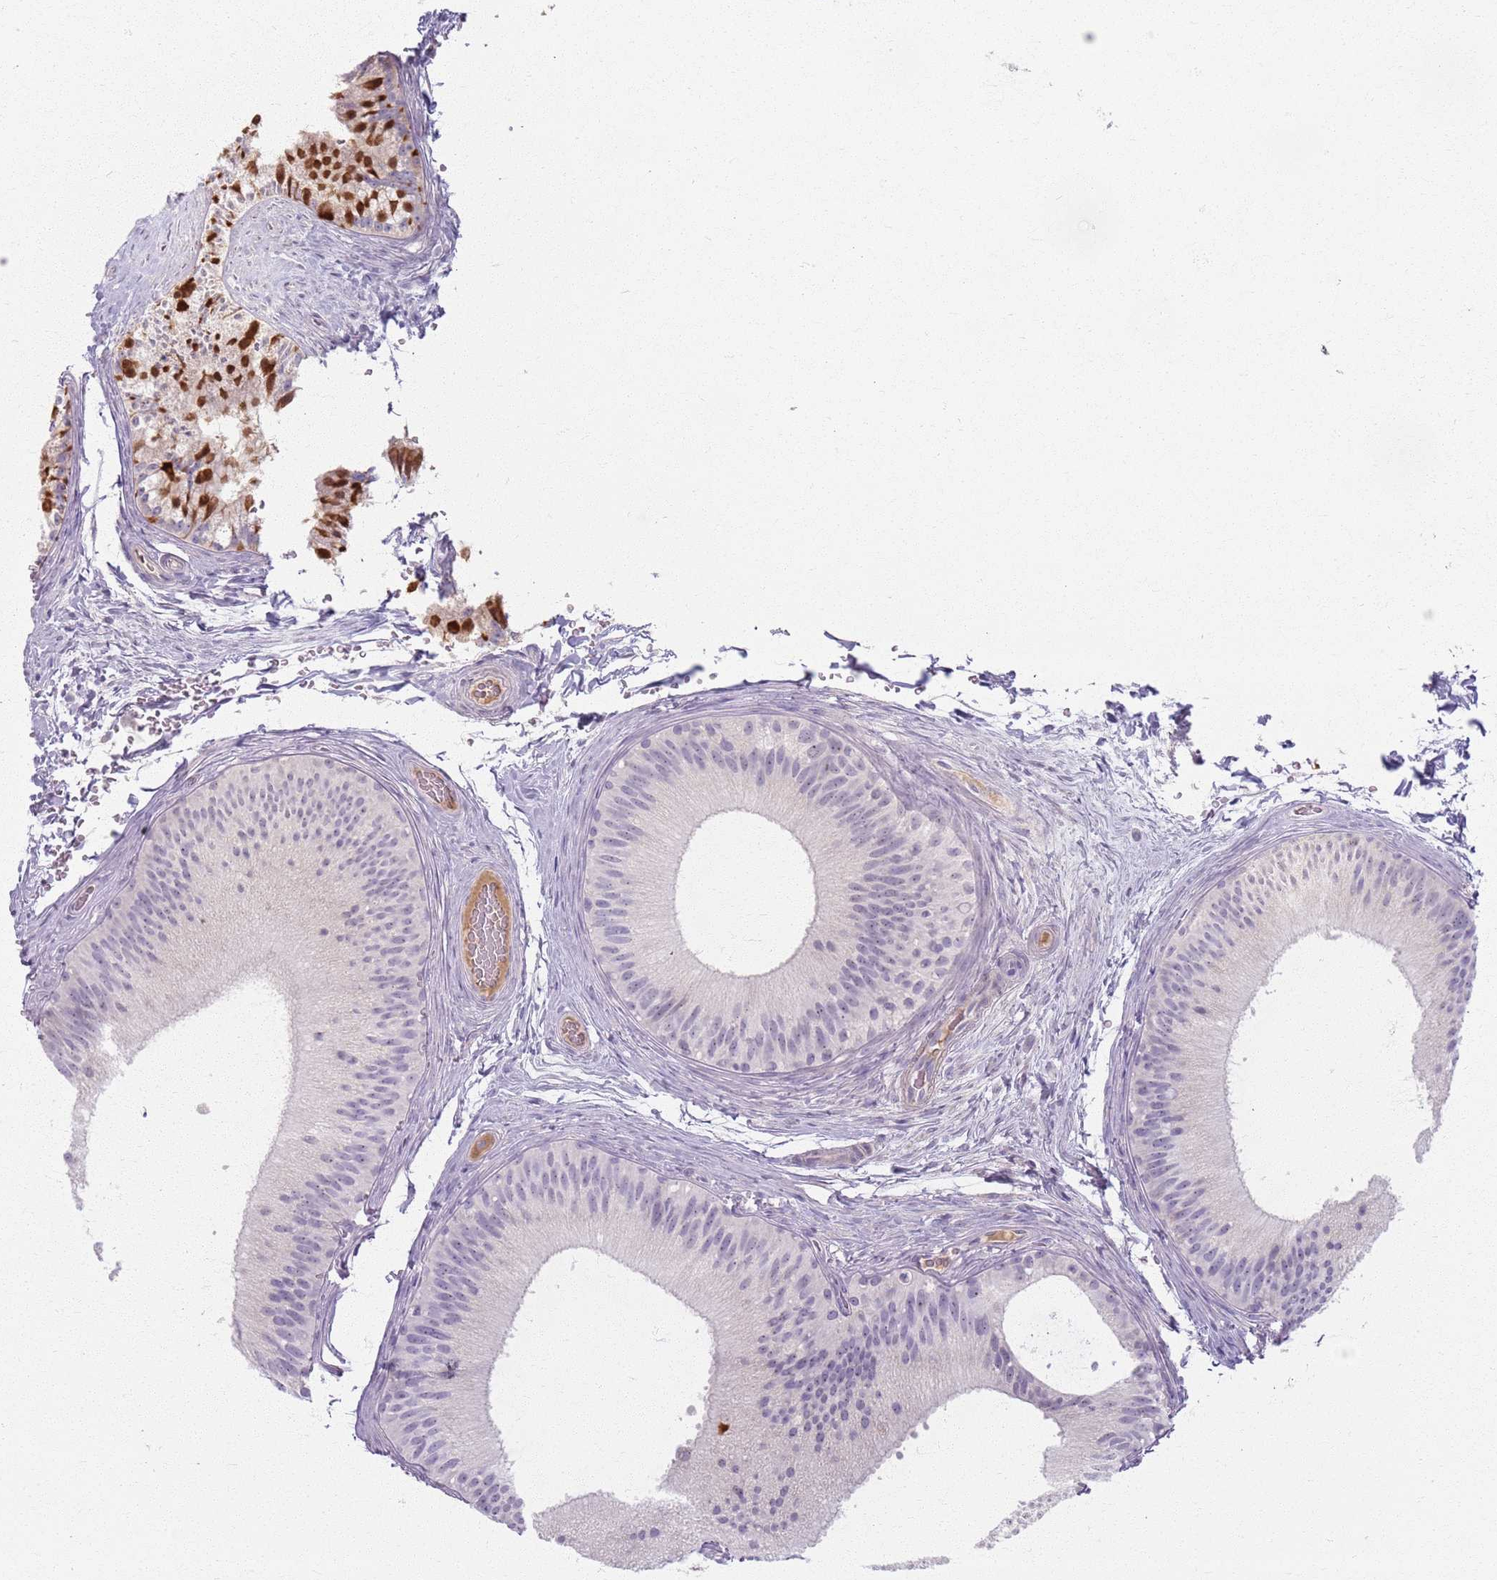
{"staining": {"intensity": "negative", "quantity": "none", "location": "none"}, "tissue": "epididymis", "cell_type": "Glandular cells", "image_type": "normal", "snomed": [{"axis": "morphology", "description": "Normal tissue, NOS"}, {"axis": "topography", "description": "Epididymis"}], "caption": "A micrograph of human epididymis is negative for staining in glandular cells.", "gene": "CRIPT", "patient": {"sex": "male", "age": 45}}